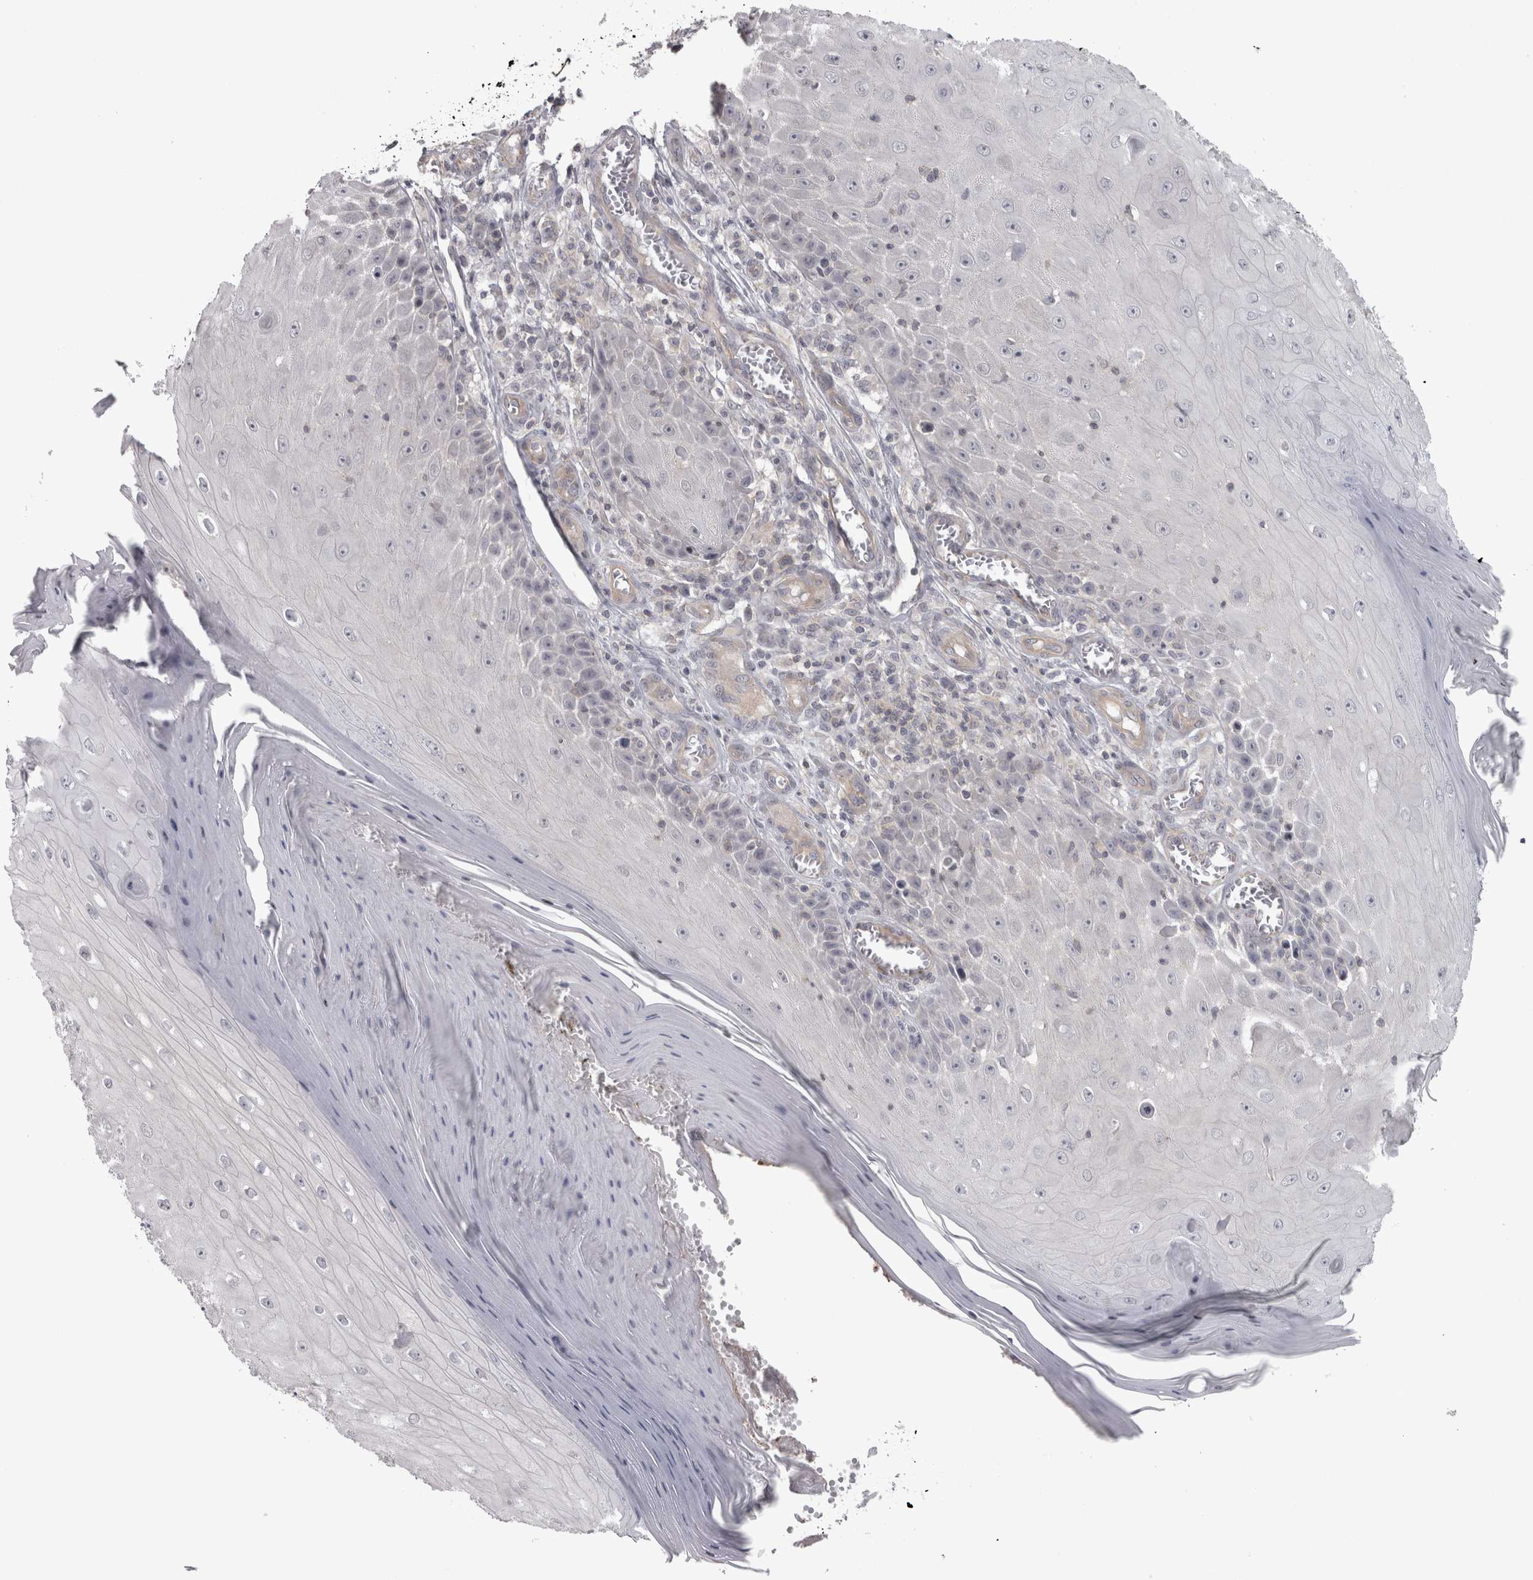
{"staining": {"intensity": "negative", "quantity": "none", "location": "none"}, "tissue": "skin cancer", "cell_type": "Tumor cells", "image_type": "cancer", "snomed": [{"axis": "morphology", "description": "Squamous cell carcinoma, NOS"}, {"axis": "topography", "description": "Skin"}], "caption": "Tumor cells are negative for brown protein staining in skin squamous cell carcinoma.", "gene": "PPP1R12B", "patient": {"sex": "female", "age": 73}}